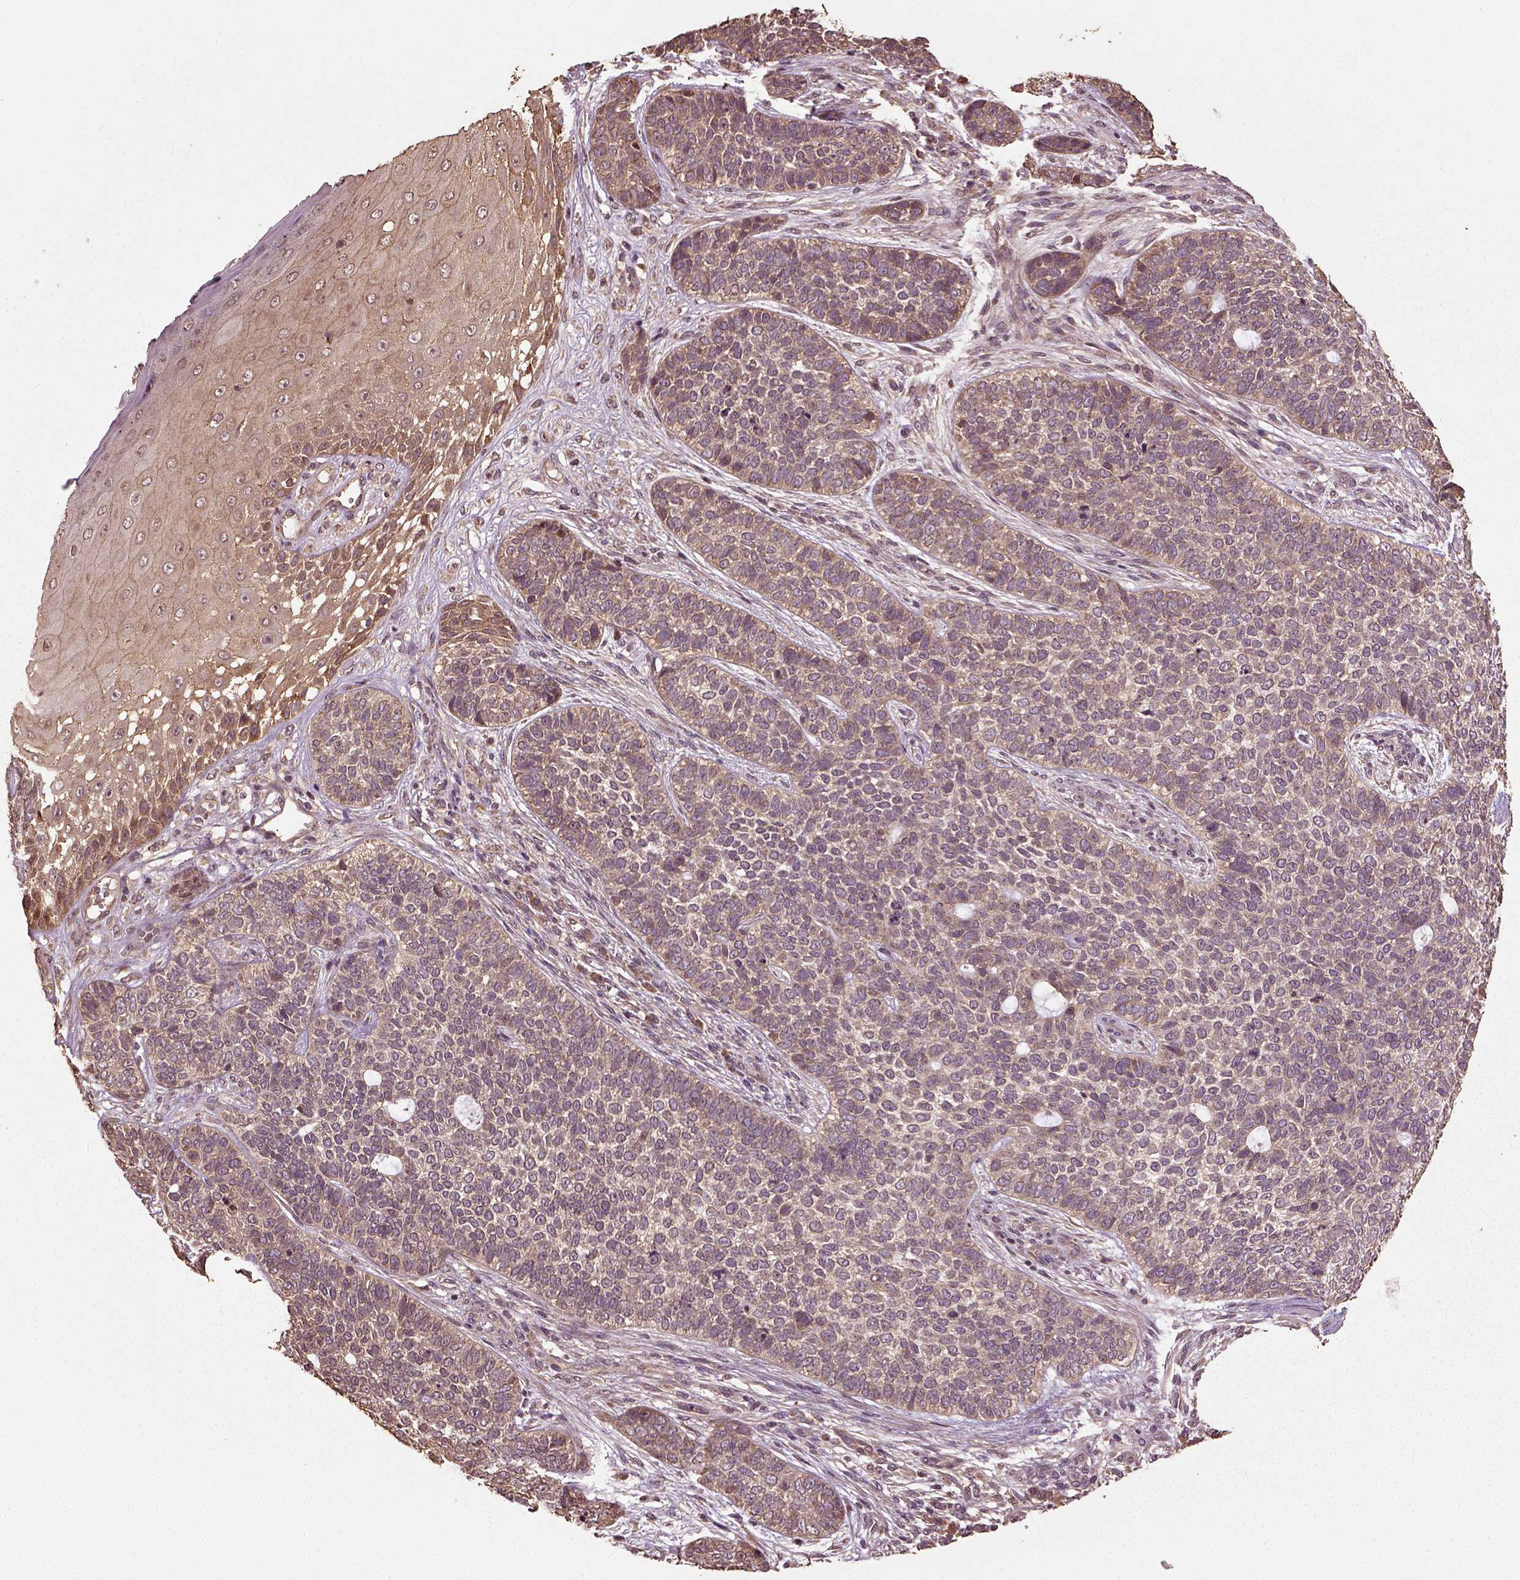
{"staining": {"intensity": "weak", "quantity": "25%-75%", "location": "cytoplasmic/membranous"}, "tissue": "skin cancer", "cell_type": "Tumor cells", "image_type": "cancer", "snomed": [{"axis": "morphology", "description": "Basal cell carcinoma"}, {"axis": "topography", "description": "Skin"}], "caption": "DAB immunohistochemical staining of human skin basal cell carcinoma demonstrates weak cytoplasmic/membranous protein staining in about 25%-75% of tumor cells.", "gene": "ERV3-1", "patient": {"sex": "female", "age": 69}}